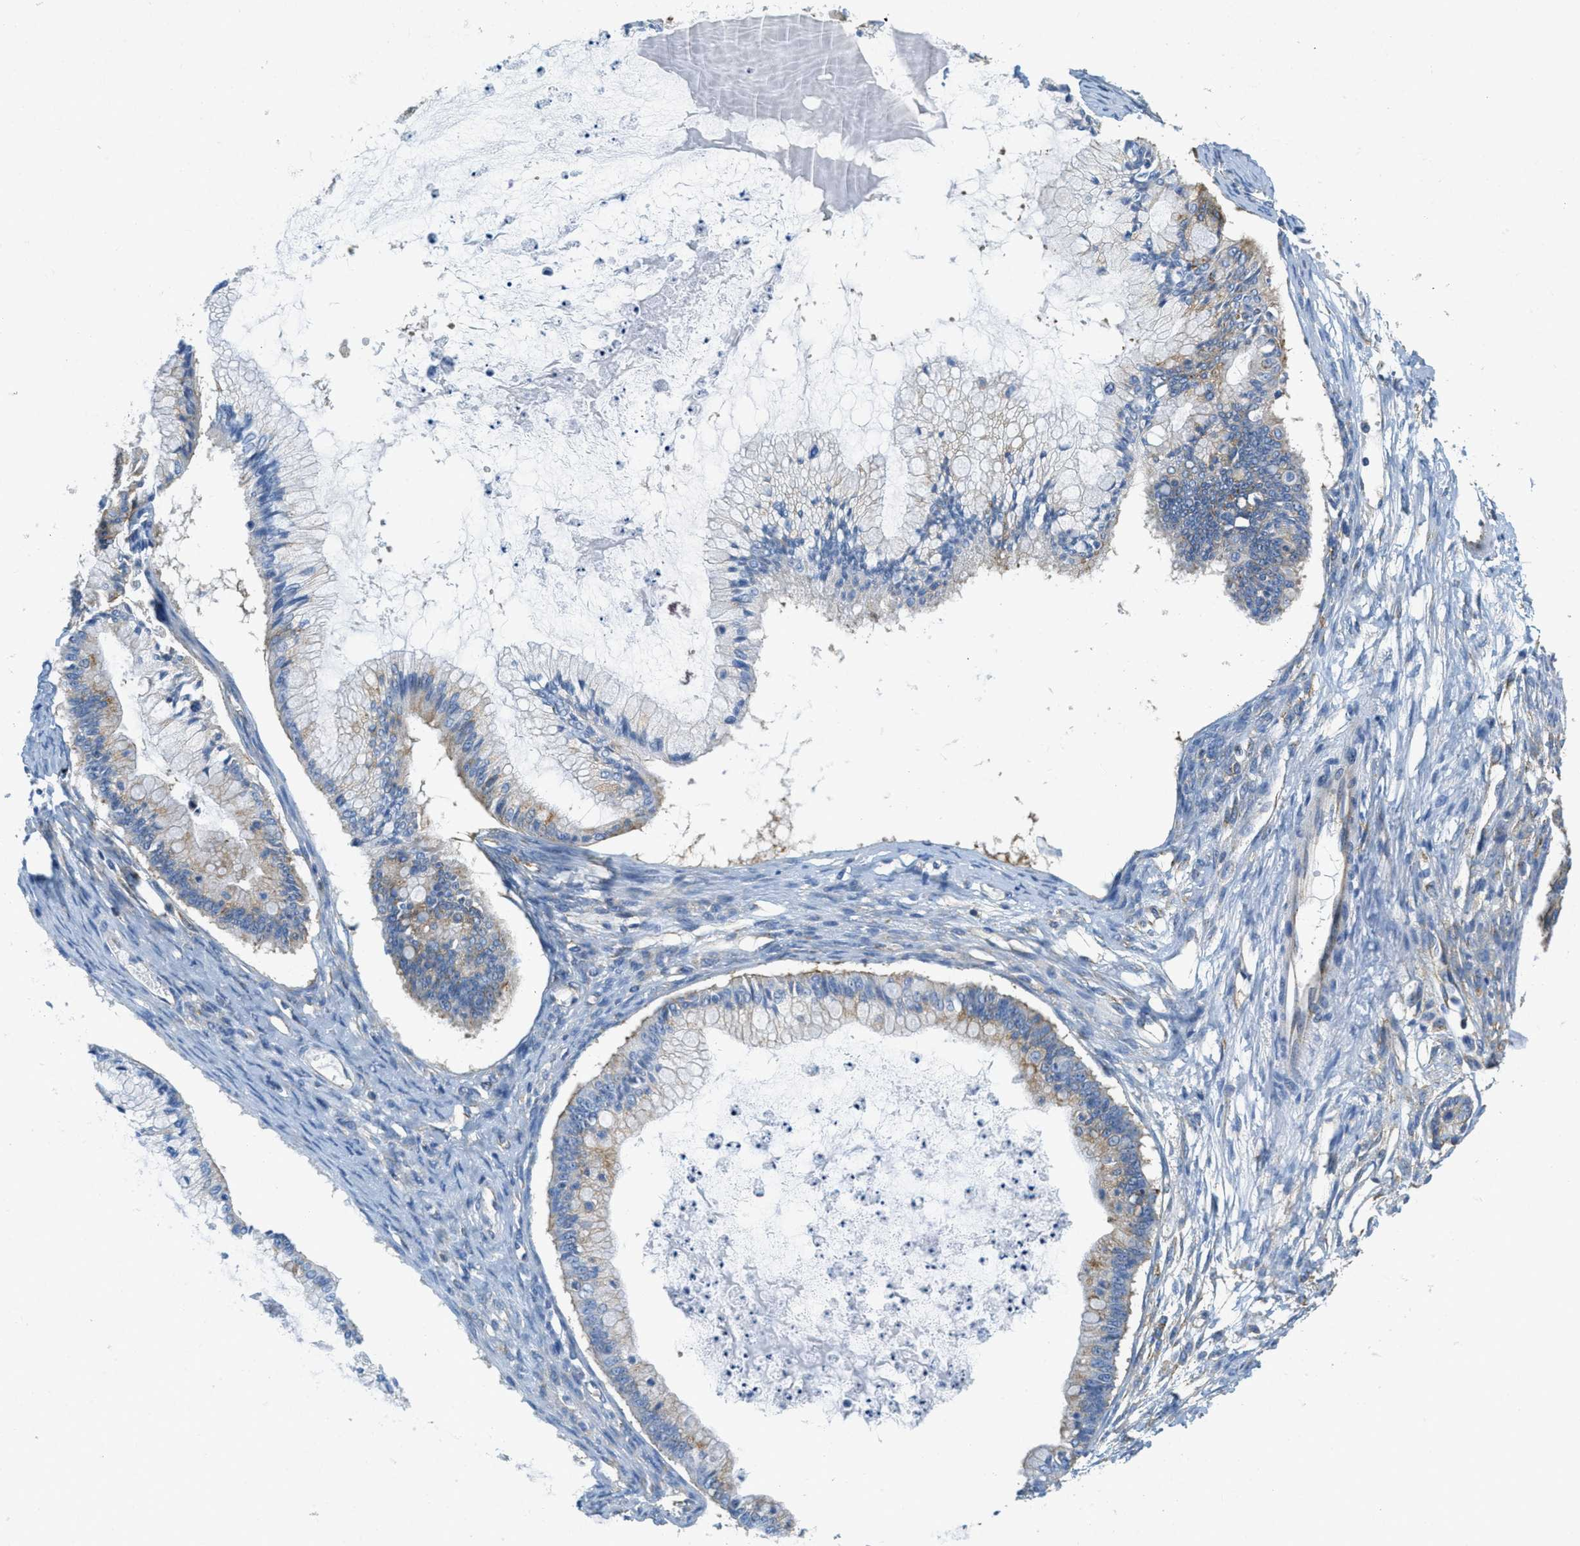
{"staining": {"intensity": "moderate", "quantity": ">75%", "location": "cytoplasmic/membranous"}, "tissue": "ovarian cancer", "cell_type": "Tumor cells", "image_type": "cancer", "snomed": [{"axis": "morphology", "description": "Cystadenocarcinoma, mucinous, NOS"}, {"axis": "topography", "description": "Ovary"}], "caption": "This photomicrograph exhibits ovarian mucinous cystadenocarcinoma stained with immunohistochemistry (IHC) to label a protein in brown. The cytoplasmic/membranous of tumor cells show moderate positivity for the protein. Nuclei are counter-stained blue.", "gene": "AP2B1", "patient": {"sex": "female", "age": 57}}